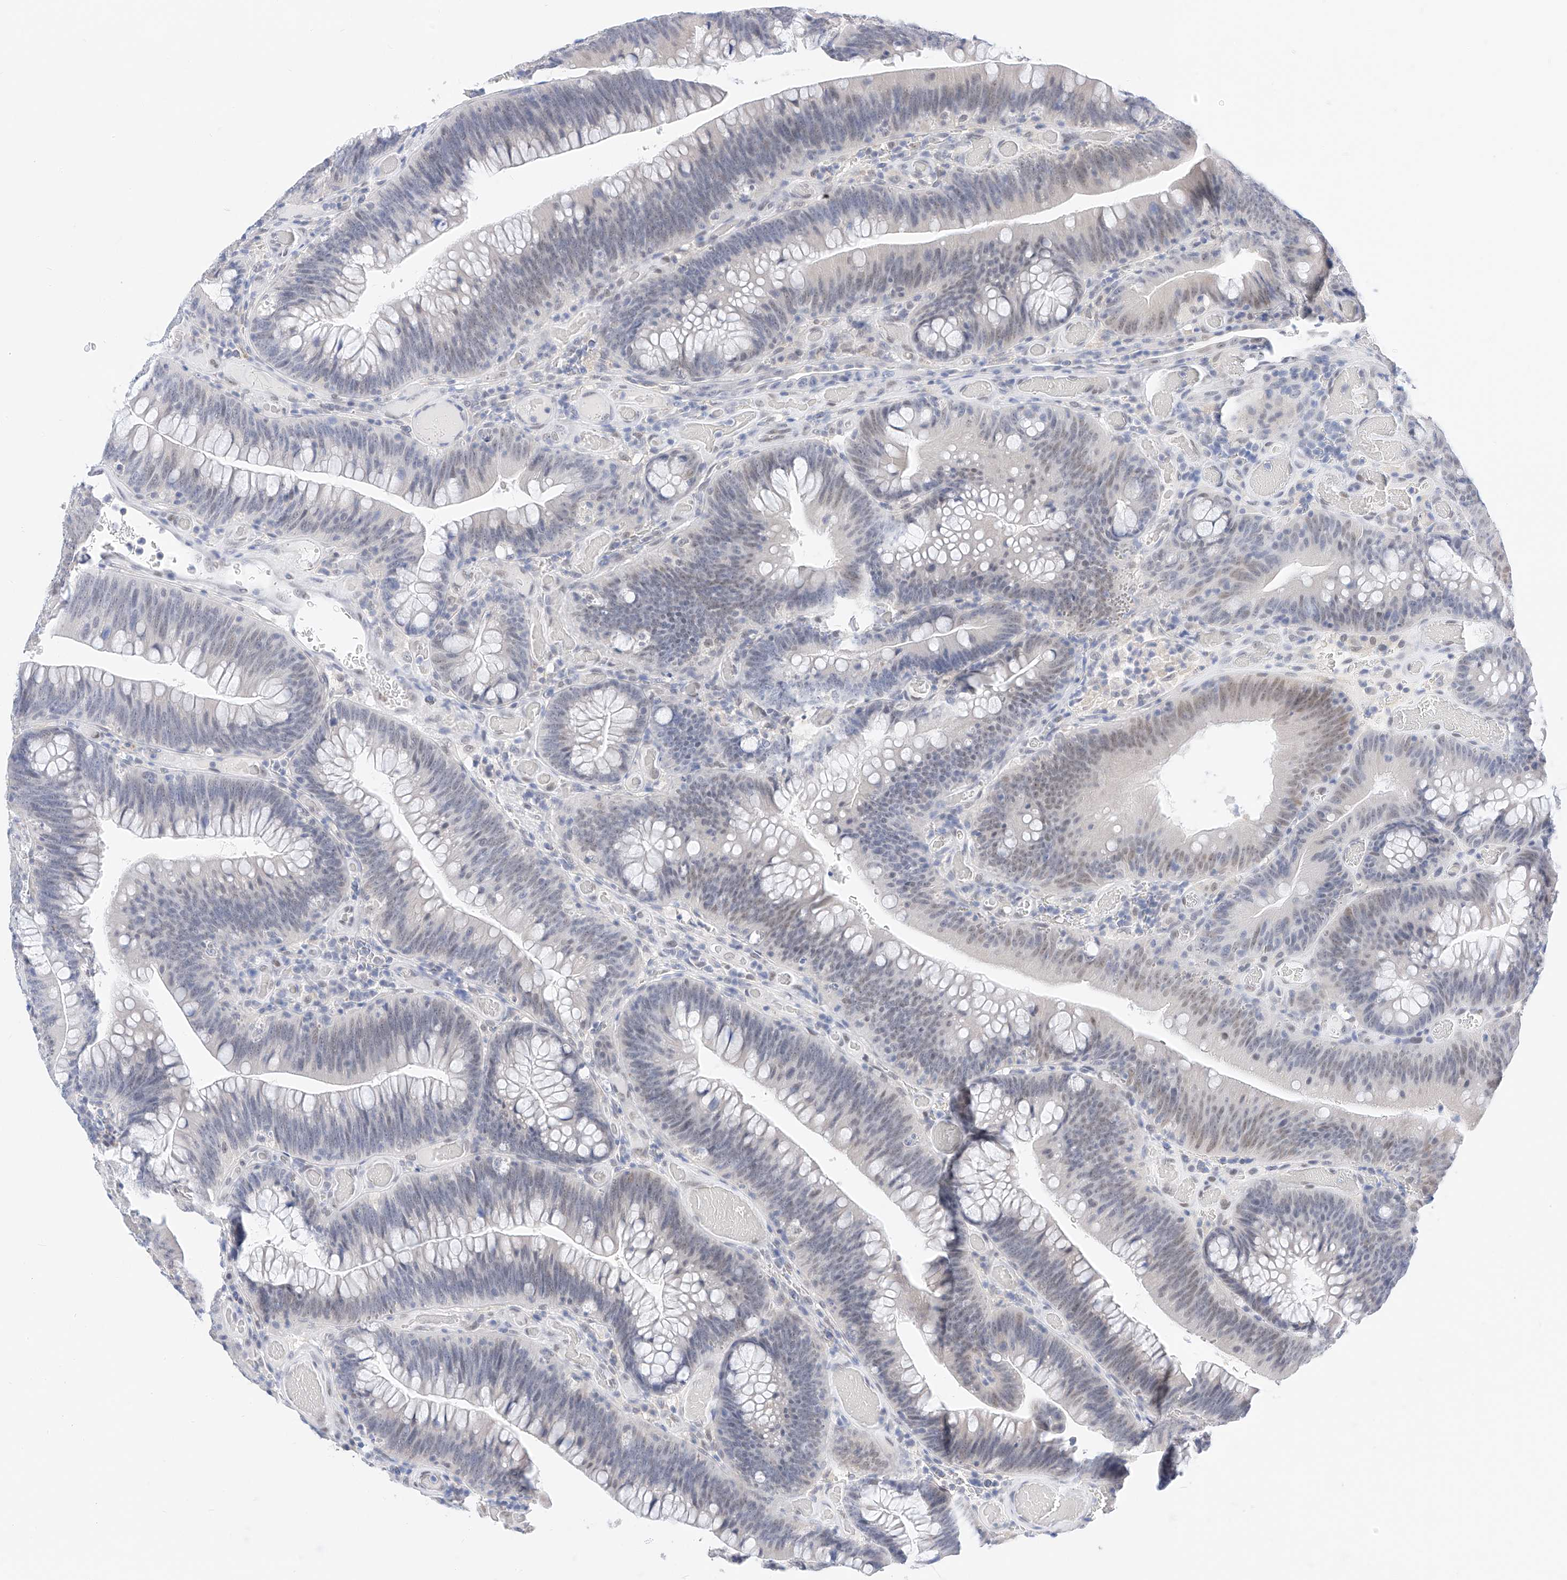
{"staining": {"intensity": "weak", "quantity": "<25%", "location": "nuclear"}, "tissue": "colorectal cancer", "cell_type": "Tumor cells", "image_type": "cancer", "snomed": [{"axis": "morphology", "description": "Normal tissue, NOS"}, {"axis": "topography", "description": "Colon"}], "caption": "A high-resolution micrograph shows immunohistochemistry staining of colorectal cancer, which shows no significant expression in tumor cells. The staining was performed using DAB (3,3'-diaminobenzidine) to visualize the protein expression in brown, while the nuclei were stained in blue with hematoxylin (Magnification: 20x).", "gene": "KCNJ1", "patient": {"sex": "female", "age": 82}}